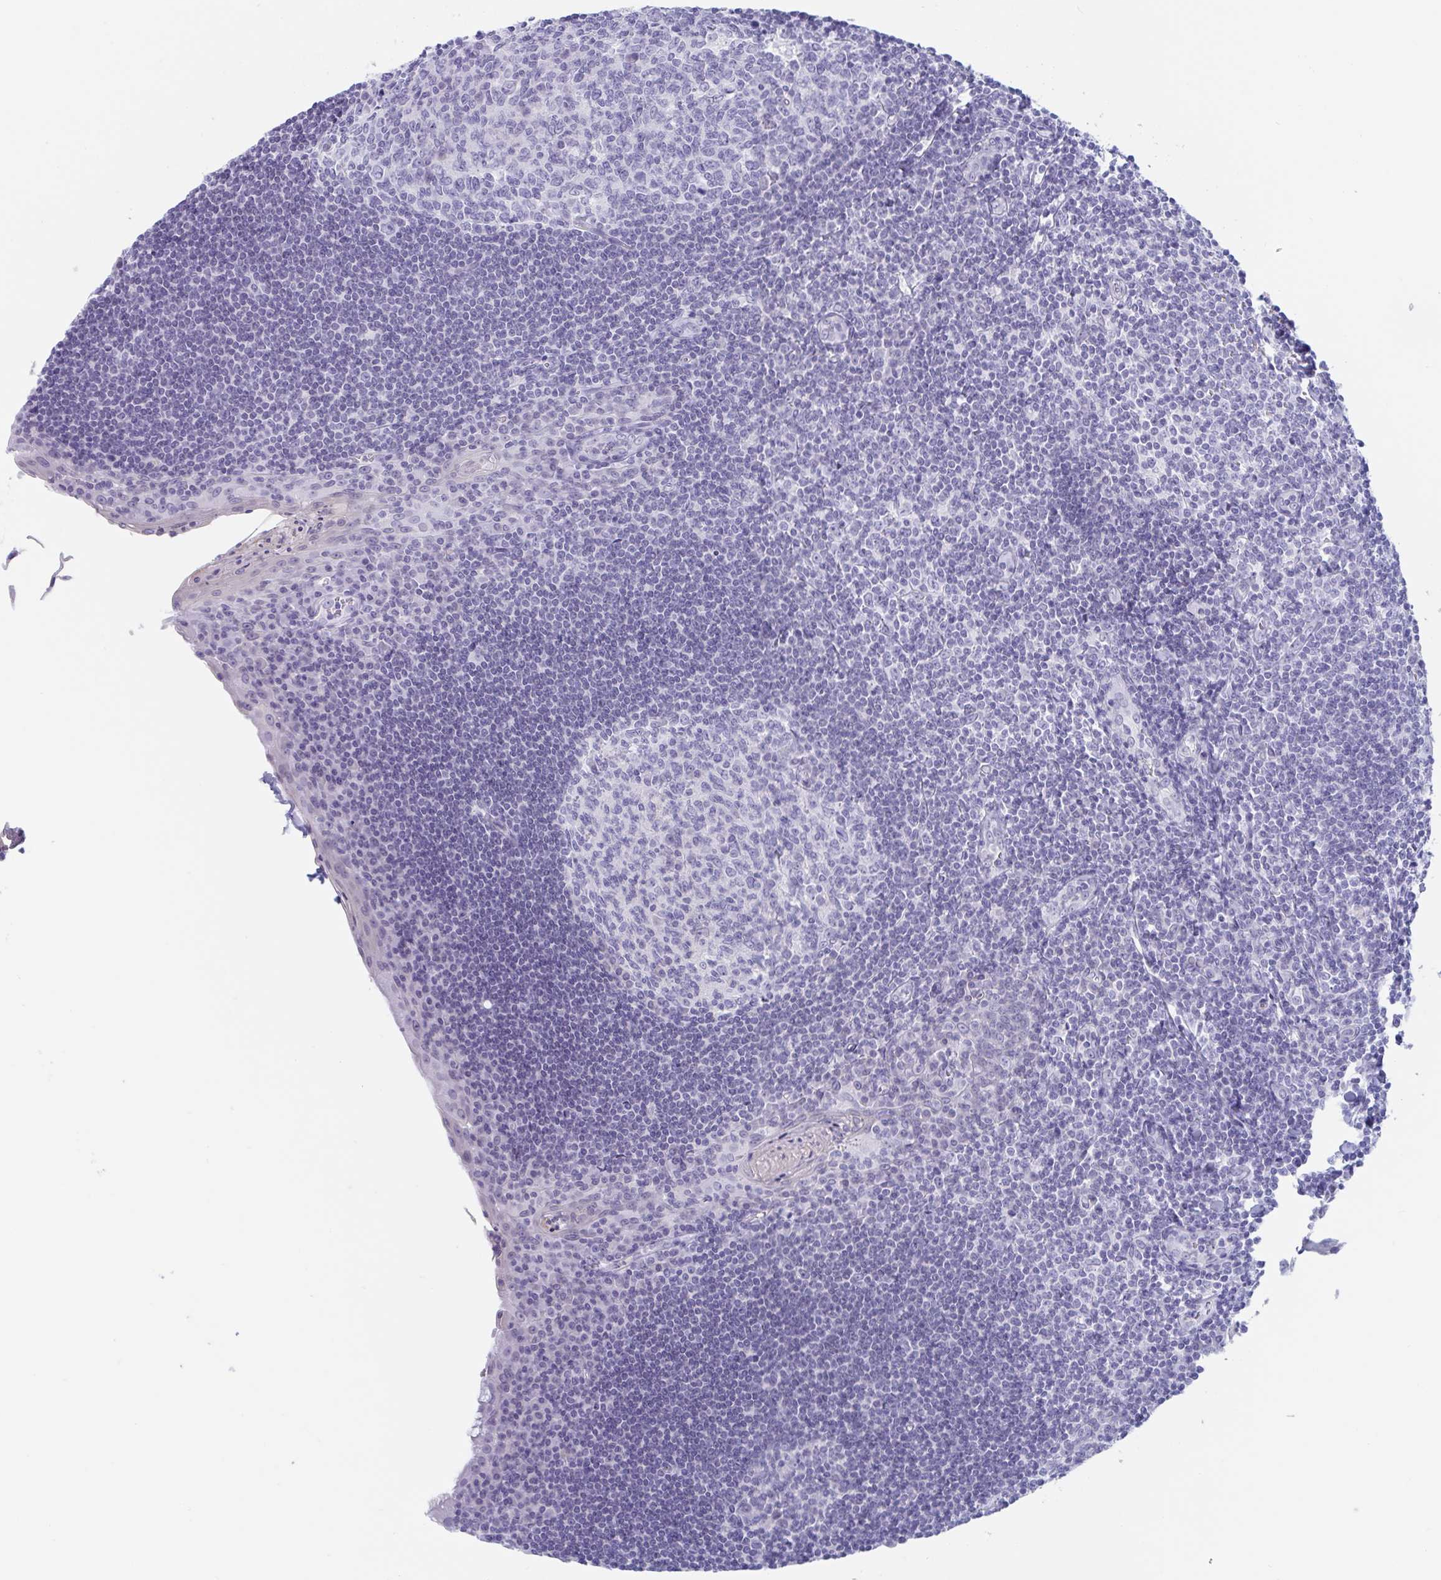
{"staining": {"intensity": "negative", "quantity": "none", "location": "none"}, "tissue": "tonsil", "cell_type": "Germinal center cells", "image_type": "normal", "snomed": [{"axis": "morphology", "description": "Normal tissue, NOS"}, {"axis": "topography", "description": "Tonsil"}], "caption": "Immunohistochemistry image of benign human tonsil stained for a protein (brown), which displays no positivity in germinal center cells.", "gene": "CDX4", "patient": {"sex": "male", "age": 27}}